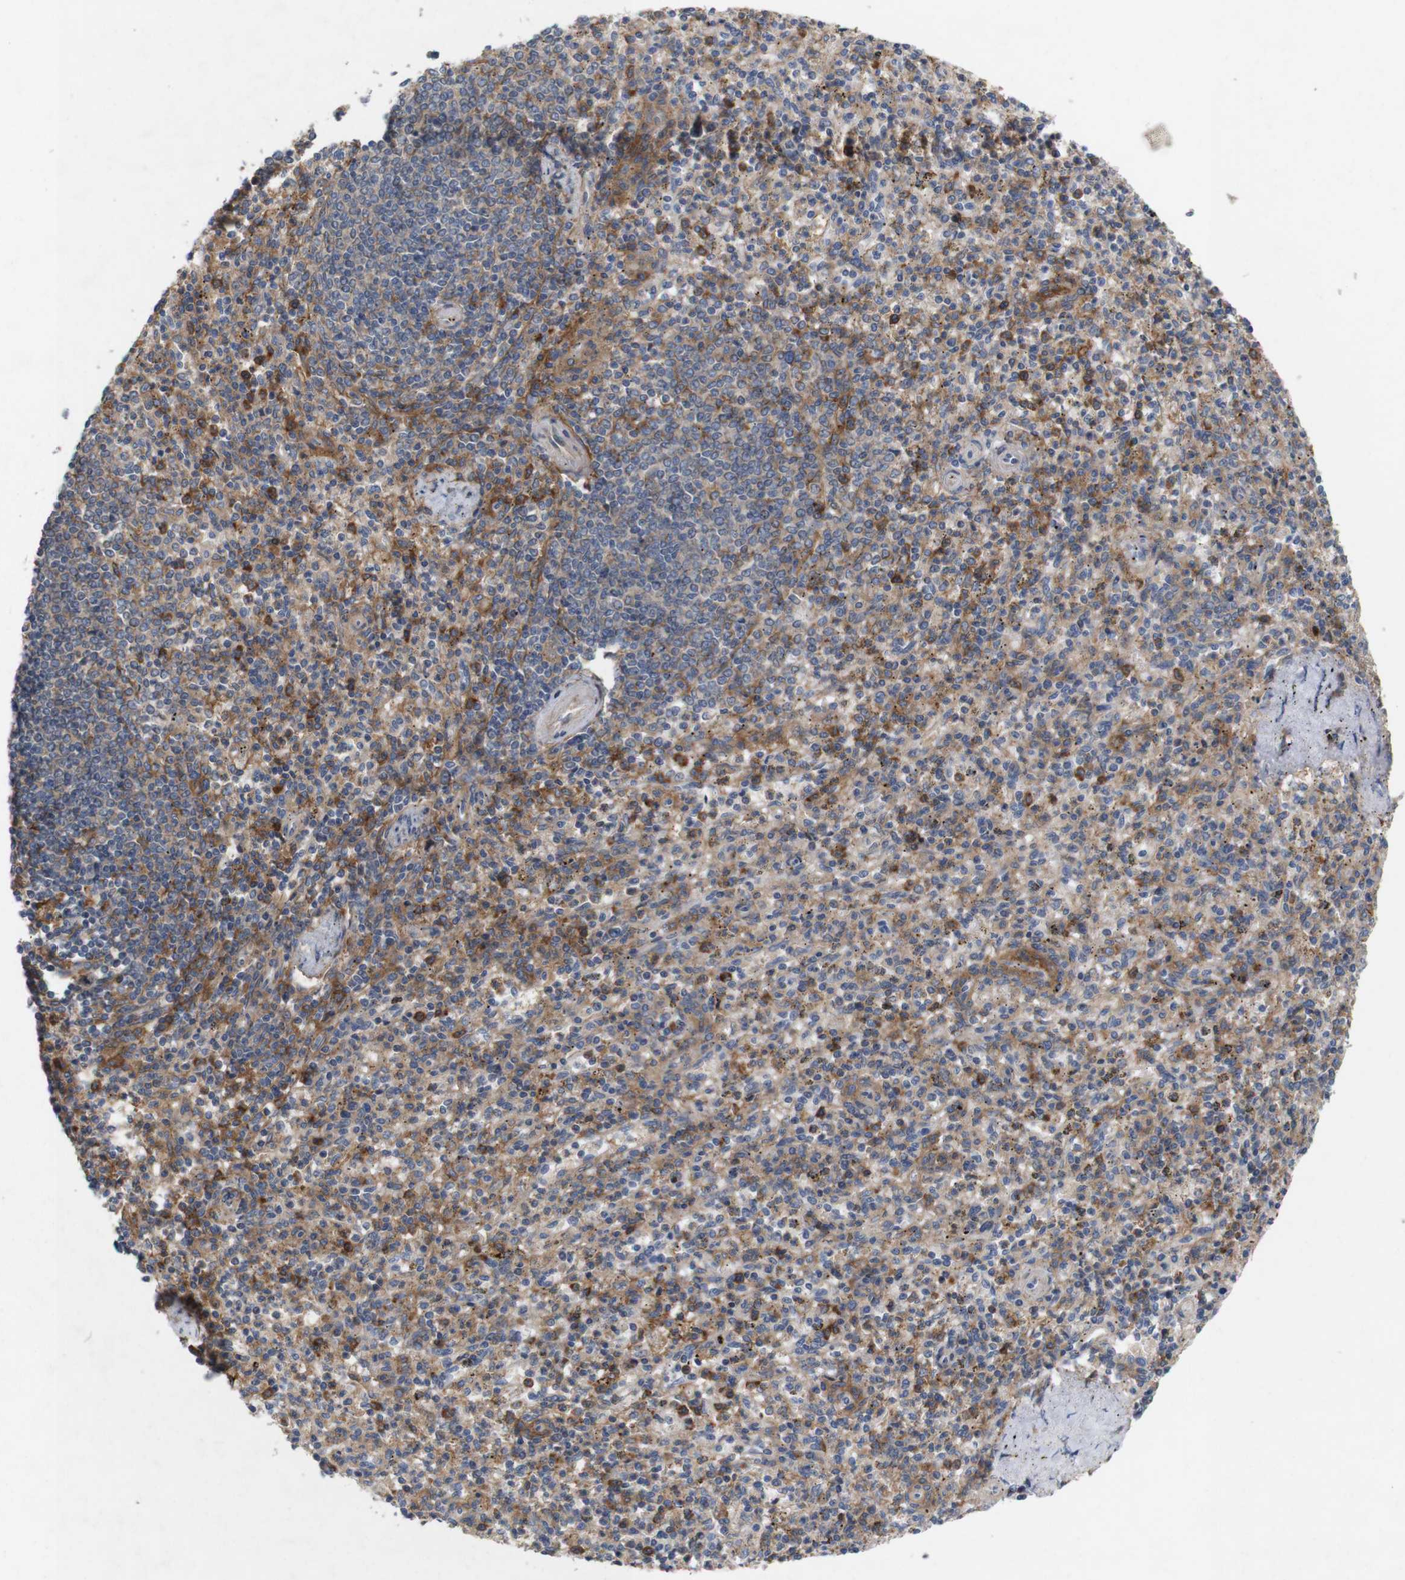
{"staining": {"intensity": "moderate", "quantity": ">75%", "location": "cytoplasmic/membranous"}, "tissue": "spleen", "cell_type": "Cells in red pulp", "image_type": "normal", "snomed": [{"axis": "morphology", "description": "Normal tissue, NOS"}, {"axis": "topography", "description": "Spleen"}], "caption": "A histopathology image of spleen stained for a protein demonstrates moderate cytoplasmic/membranous brown staining in cells in red pulp. (DAB = brown stain, brightfield microscopy at high magnification).", "gene": "SIGLEC8", "patient": {"sex": "male", "age": 72}}